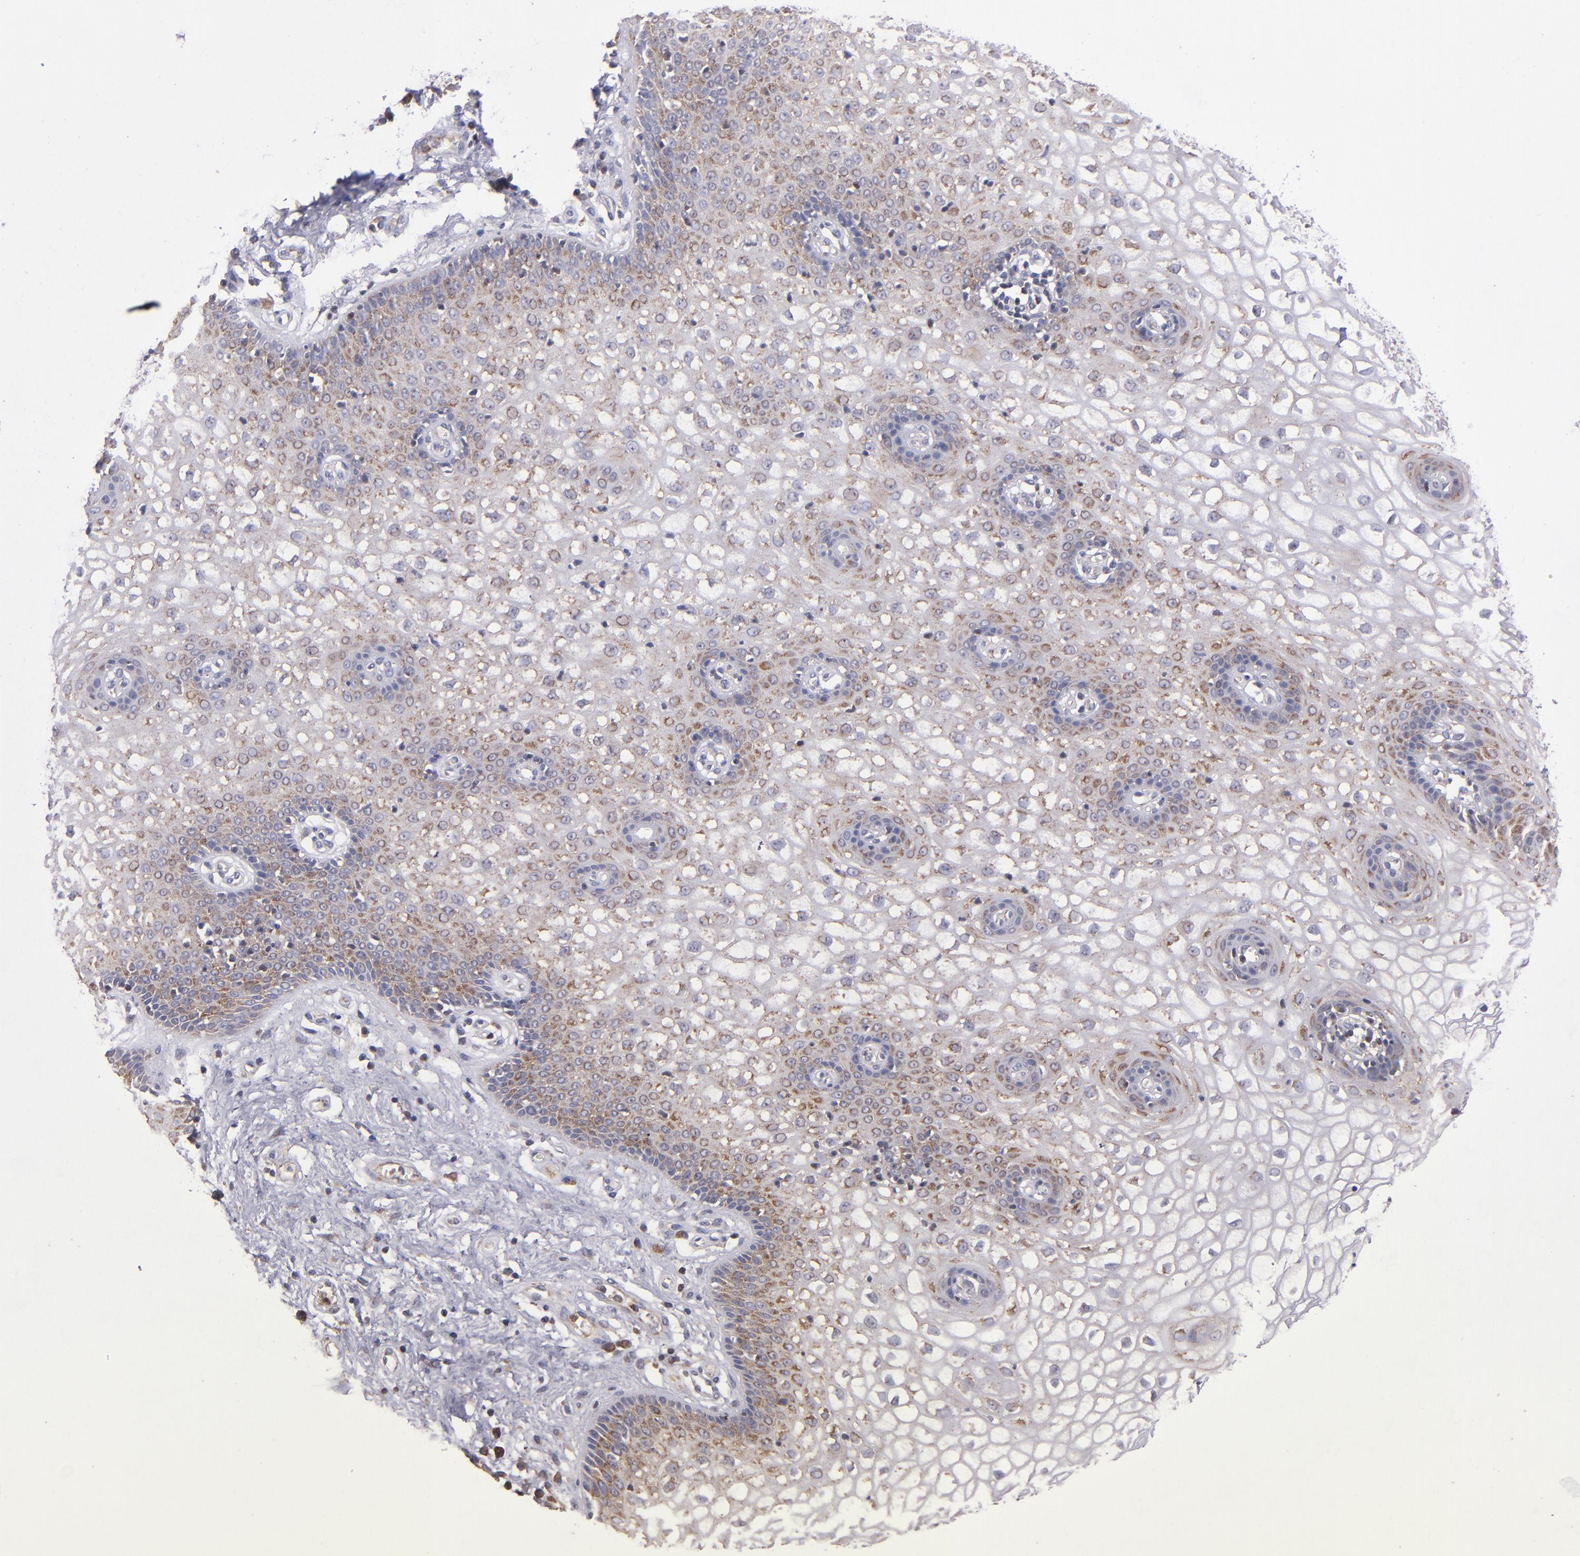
{"staining": {"intensity": "moderate", "quantity": "25%-75%", "location": "cytoplasmic/membranous"}, "tissue": "vagina", "cell_type": "Squamous epithelial cells", "image_type": "normal", "snomed": [{"axis": "morphology", "description": "Normal tissue, NOS"}, {"axis": "topography", "description": "Vagina"}], "caption": "Immunohistochemistry staining of unremarkable vagina, which reveals medium levels of moderate cytoplasmic/membranous staining in about 25%-75% of squamous epithelial cells indicating moderate cytoplasmic/membranous protein staining. The staining was performed using DAB (3,3'-diaminobenzidine) (brown) for protein detection and nuclei were counterstained in hematoxylin (blue).", "gene": "EIF4ENIF1", "patient": {"sex": "female", "age": 34}}